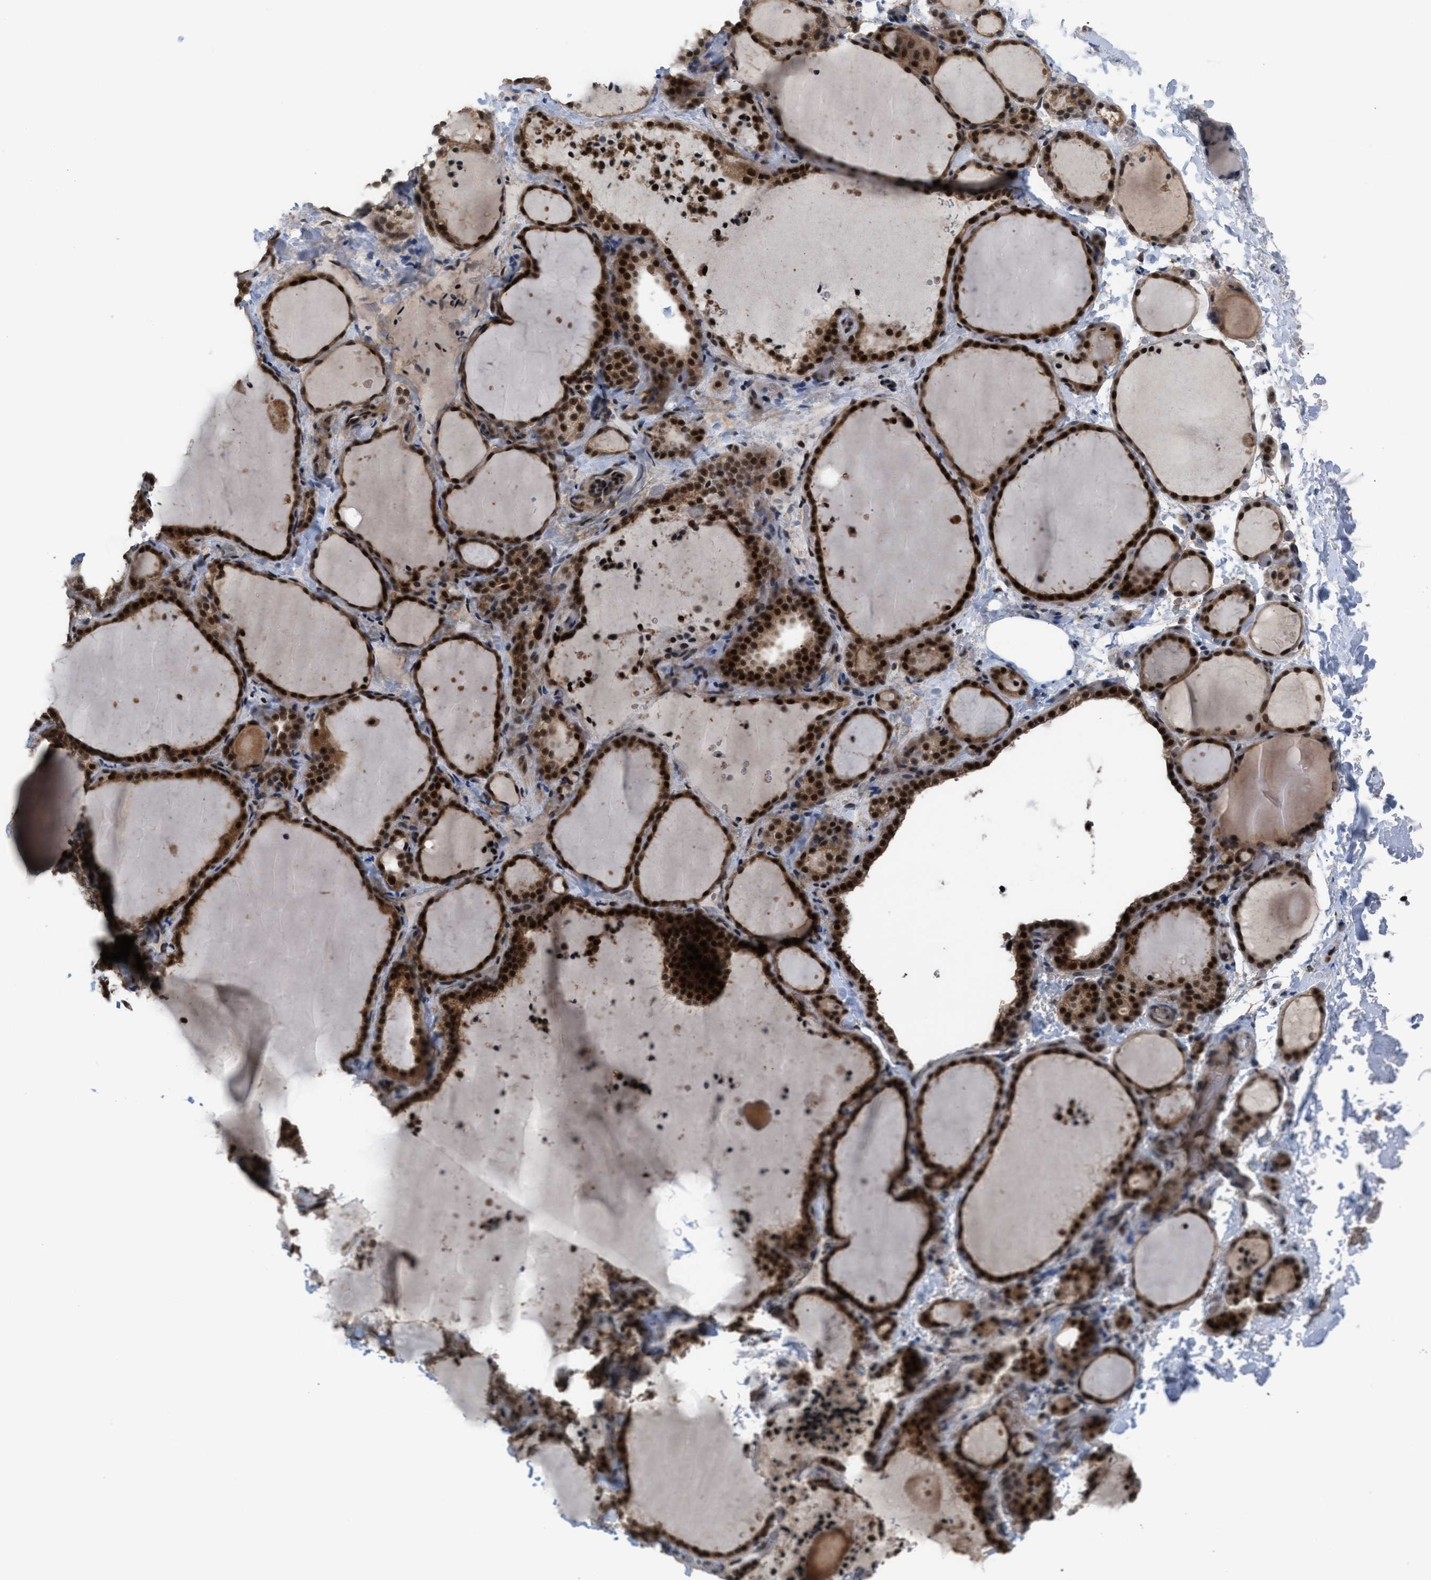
{"staining": {"intensity": "strong", "quantity": ">75%", "location": "cytoplasmic/membranous,nuclear"}, "tissue": "thyroid gland", "cell_type": "Glandular cells", "image_type": "normal", "snomed": [{"axis": "morphology", "description": "Normal tissue, NOS"}, {"axis": "topography", "description": "Thyroid gland"}], "caption": "Glandular cells reveal strong cytoplasmic/membranous,nuclear expression in approximately >75% of cells in unremarkable thyroid gland. (IHC, brightfield microscopy, high magnification).", "gene": "PRPF4", "patient": {"sex": "female", "age": 22}}